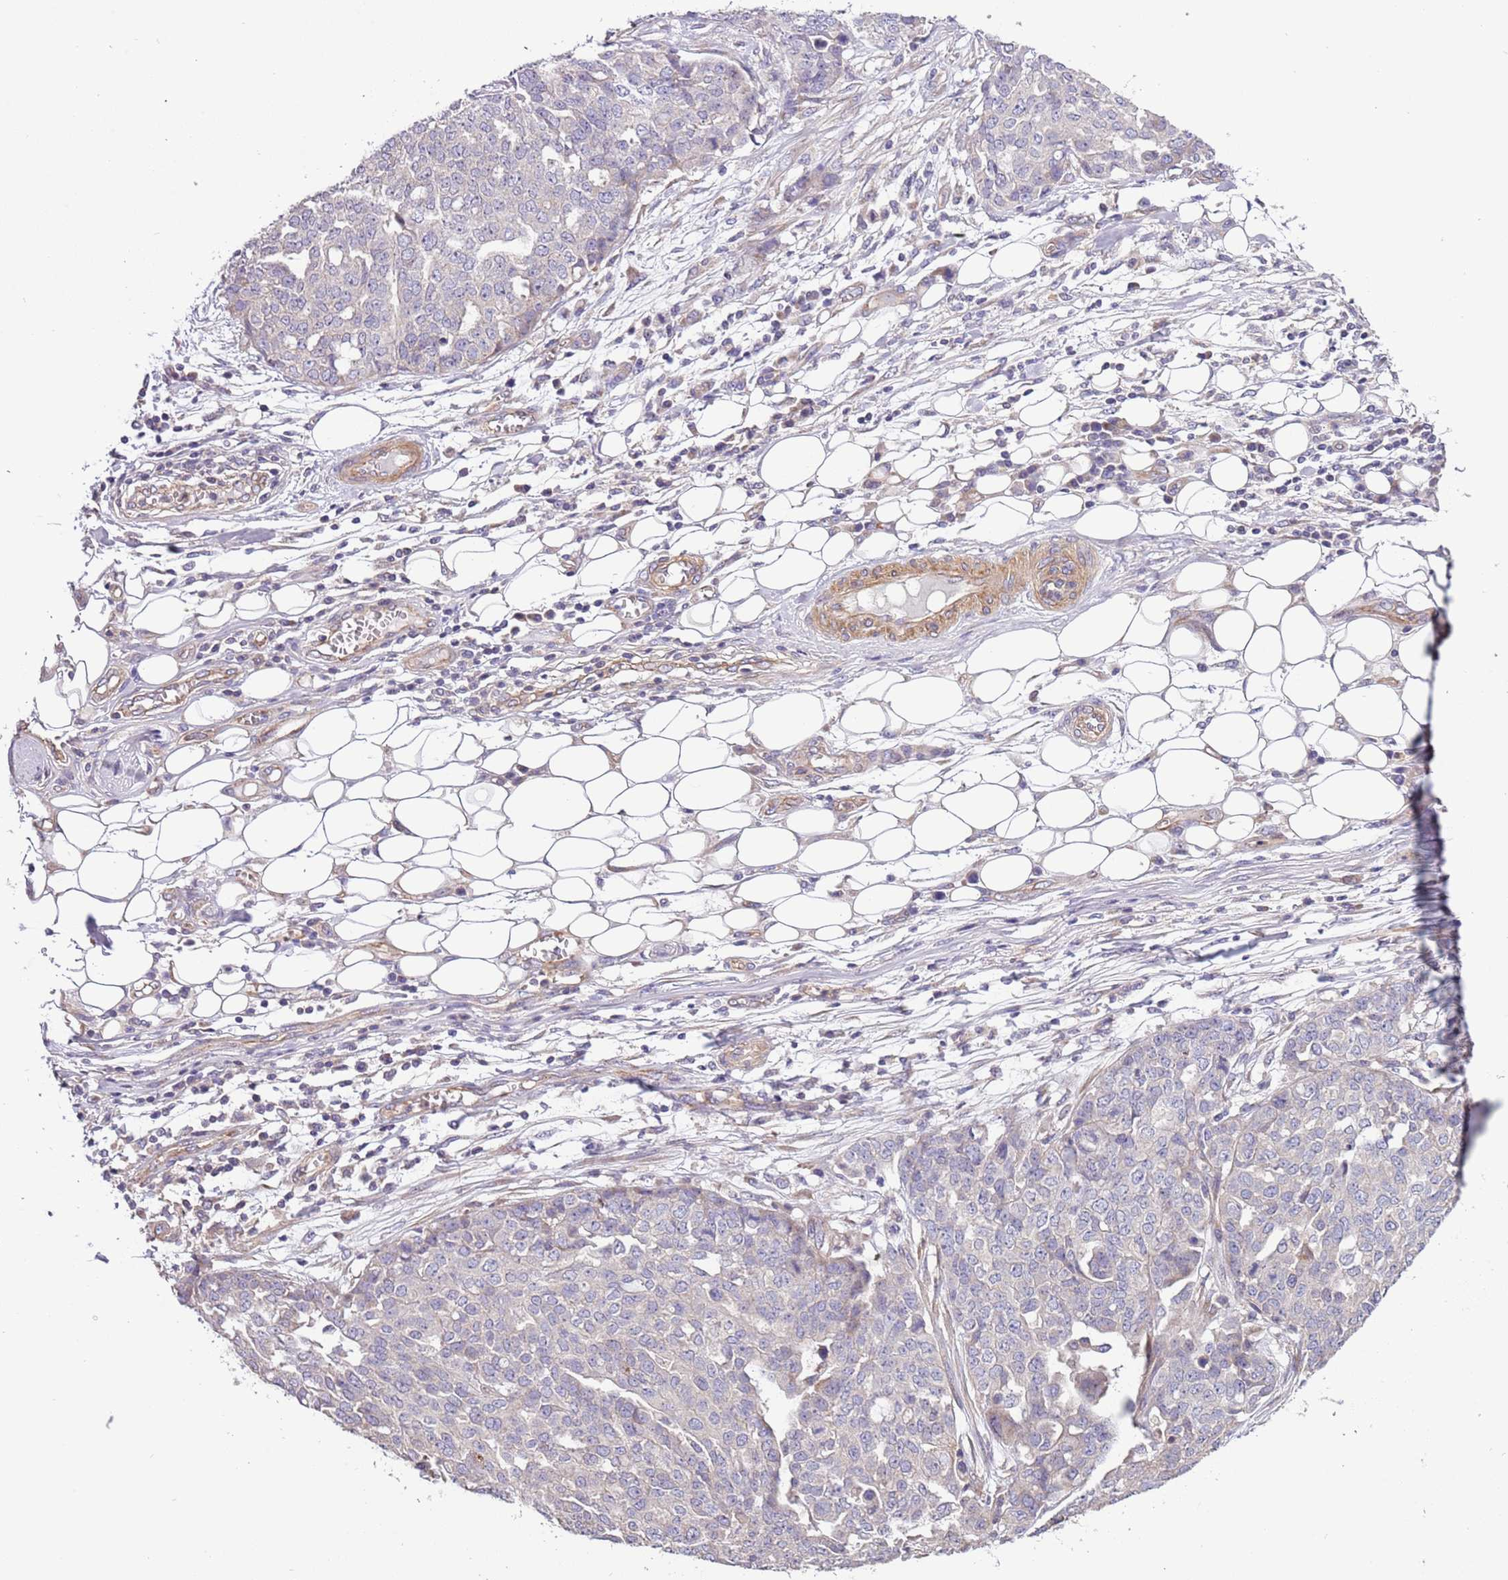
{"staining": {"intensity": "negative", "quantity": "none", "location": "none"}, "tissue": "ovarian cancer", "cell_type": "Tumor cells", "image_type": "cancer", "snomed": [{"axis": "morphology", "description": "Cystadenocarcinoma, serous, NOS"}, {"axis": "topography", "description": "Soft tissue"}, {"axis": "topography", "description": "Ovary"}], "caption": "A high-resolution photomicrograph shows immunohistochemistry staining of ovarian serous cystadenocarcinoma, which demonstrates no significant staining in tumor cells. The staining was performed using DAB to visualize the protein expression in brown, while the nuclei were stained in blue with hematoxylin (Magnification: 20x).", "gene": "LAMB4", "patient": {"sex": "female", "age": 57}}